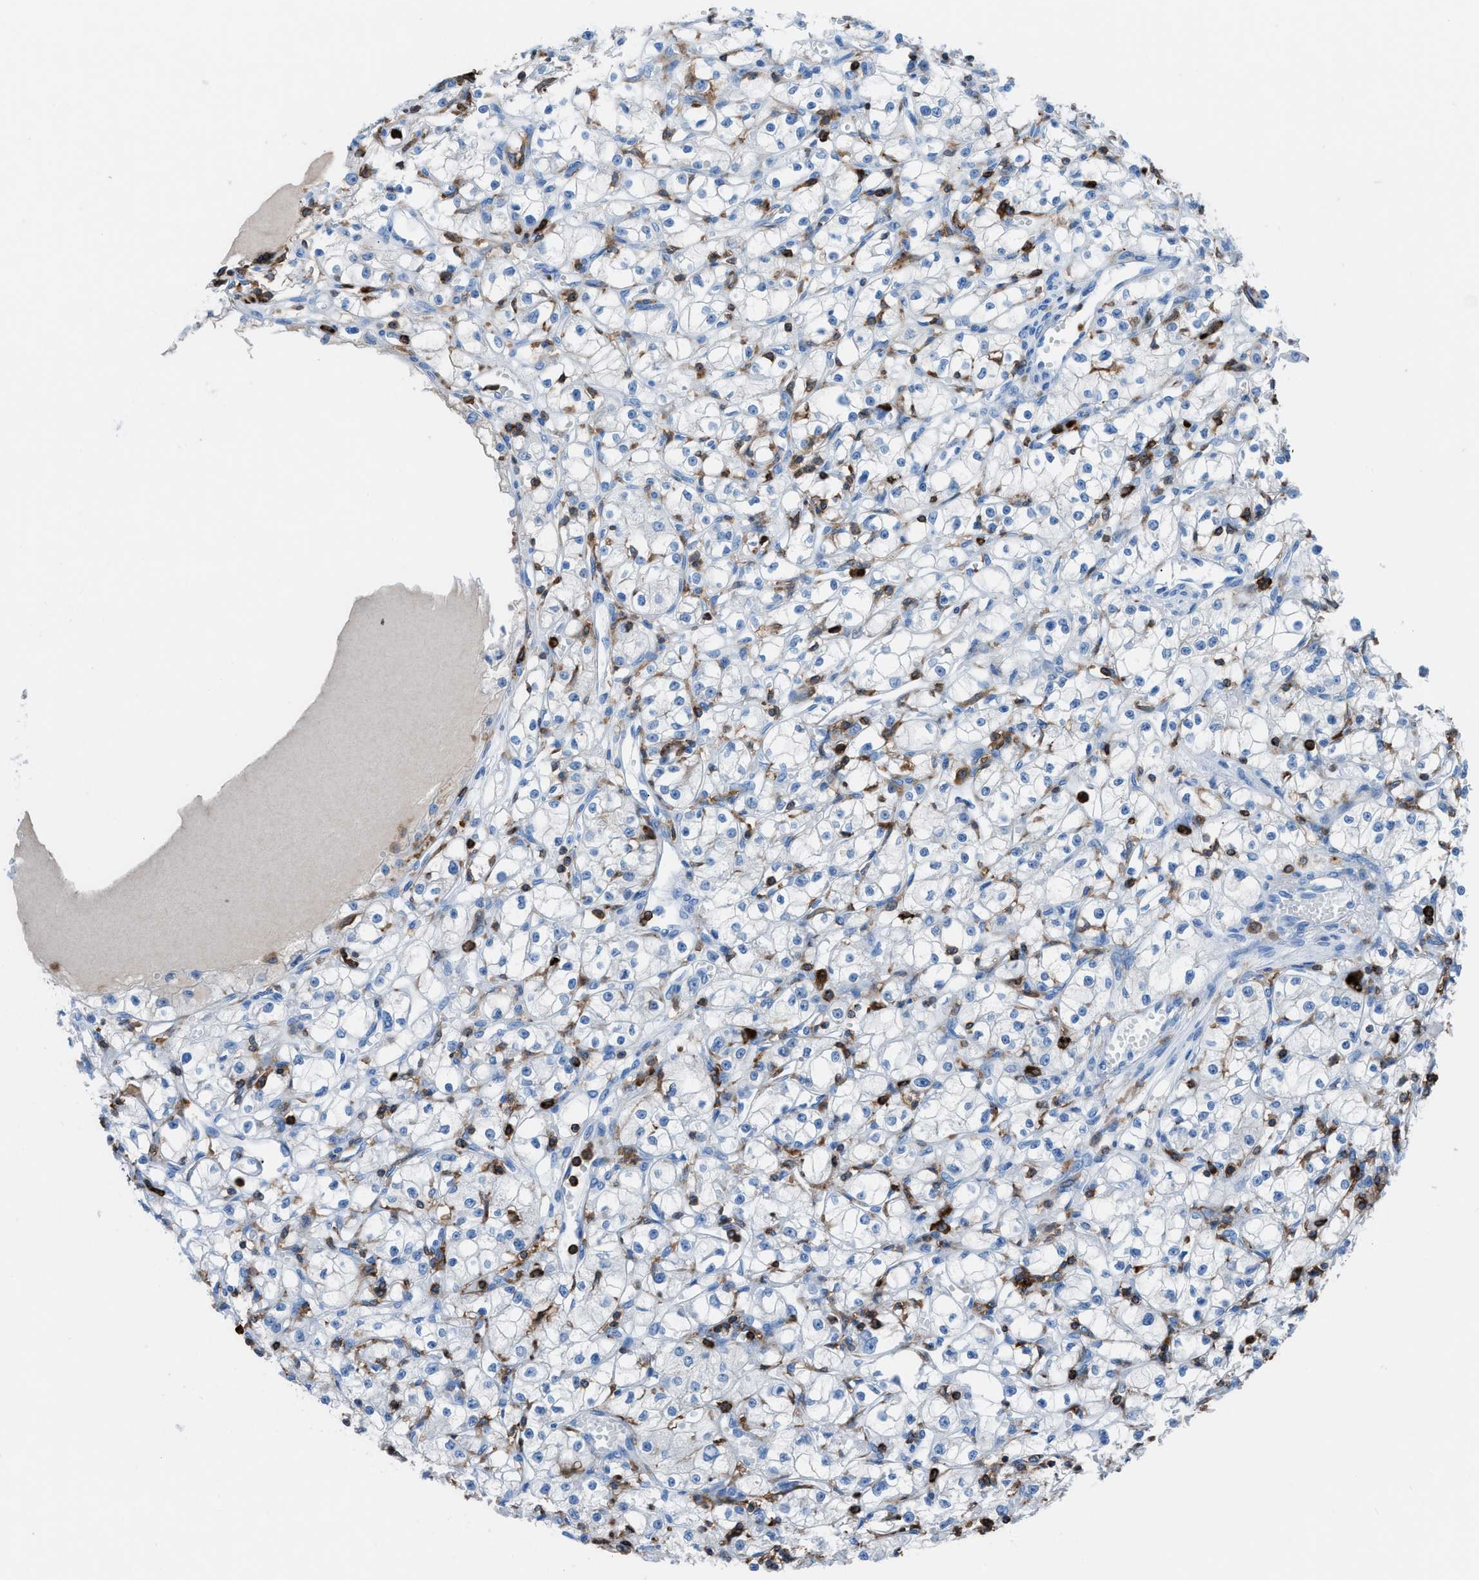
{"staining": {"intensity": "negative", "quantity": "none", "location": "none"}, "tissue": "renal cancer", "cell_type": "Tumor cells", "image_type": "cancer", "snomed": [{"axis": "morphology", "description": "Adenocarcinoma, NOS"}, {"axis": "topography", "description": "Kidney"}], "caption": "Tumor cells are negative for protein expression in human adenocarcinoma (renal).", "gene": "ITGB2", "patient": {"sex": "male", "age": 56}}